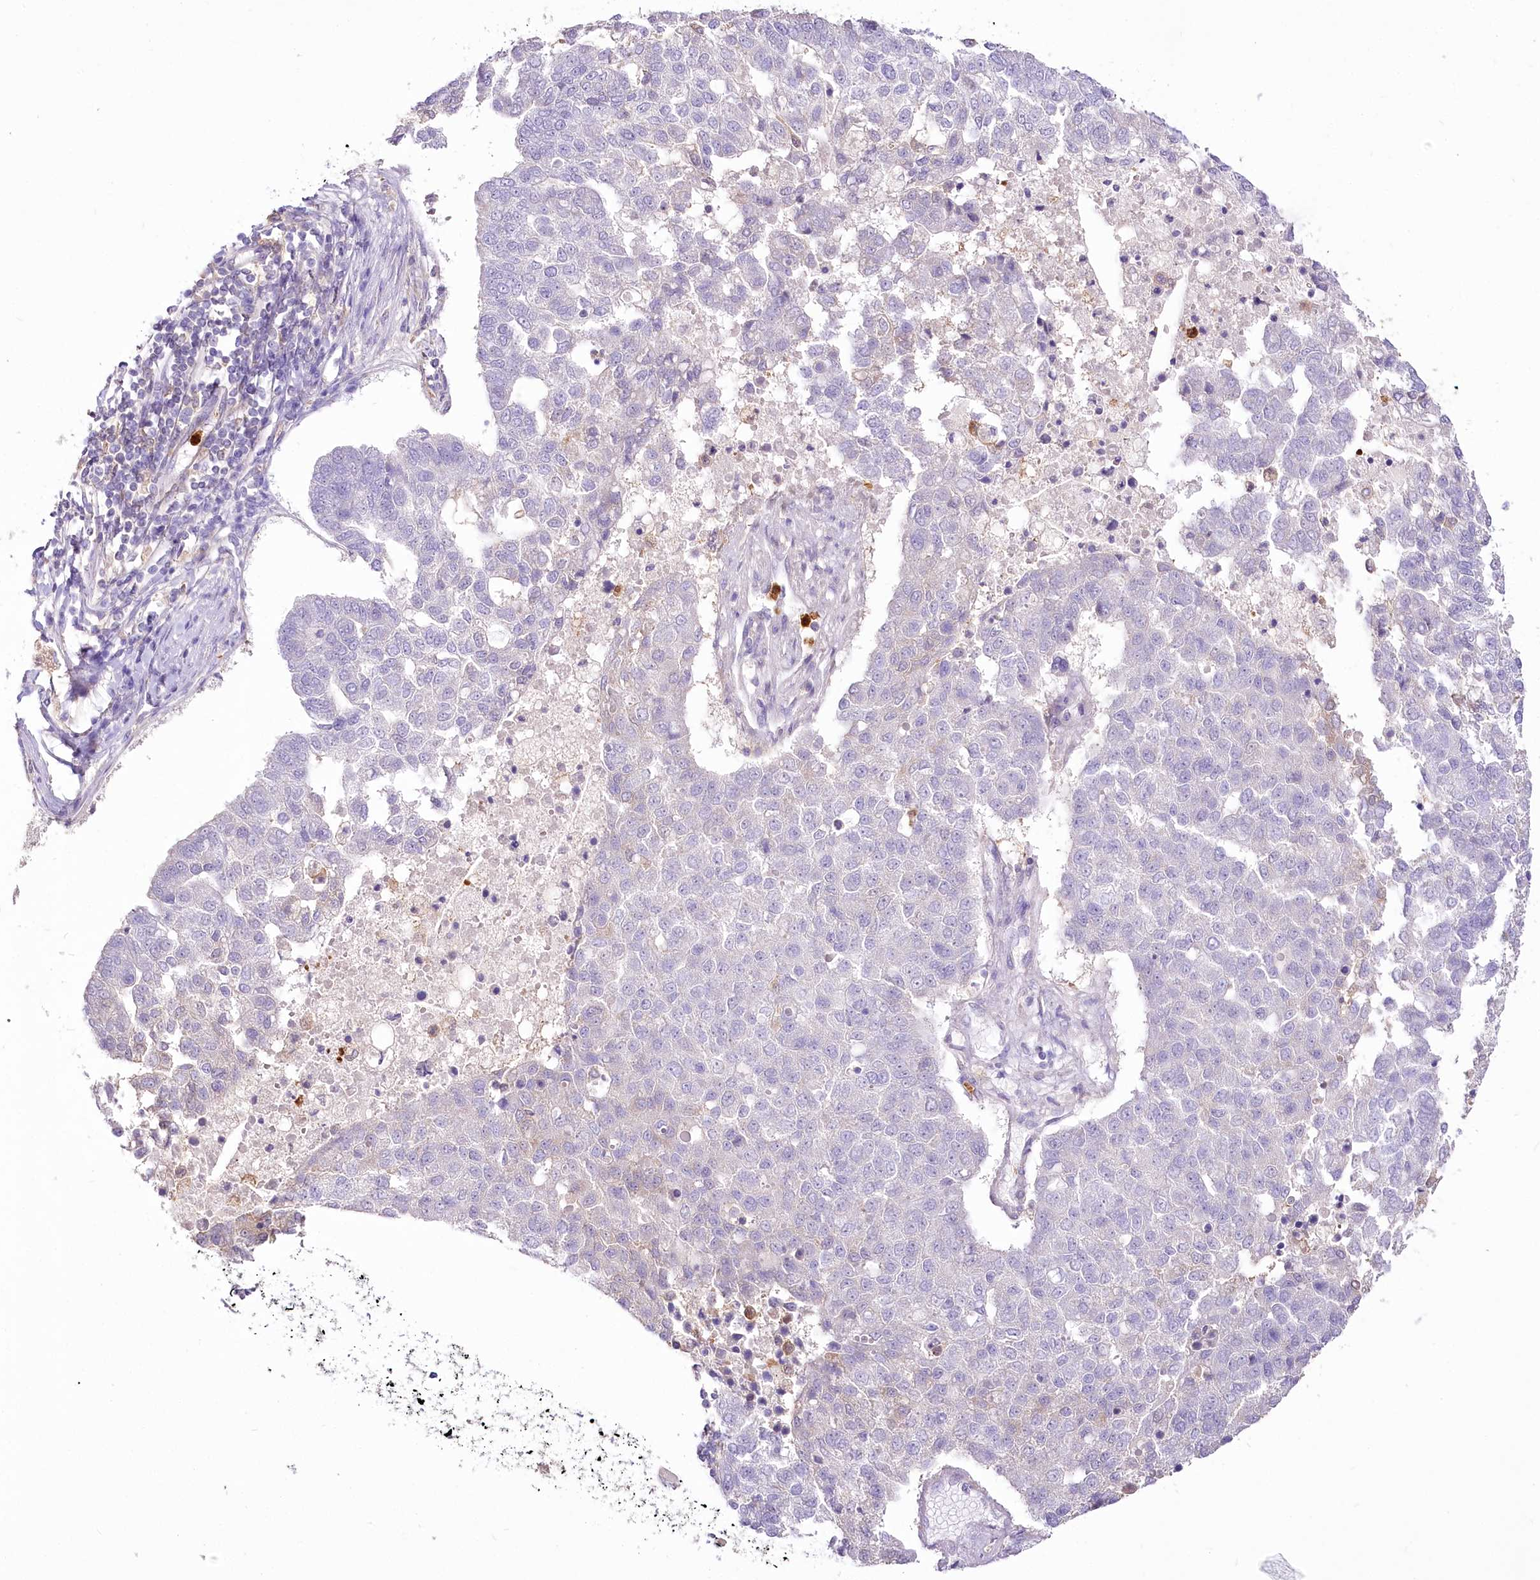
{"staining": {"intensity": "negative", "quantity": "none", "location": "none"}, "tissue": "pancreatic cancer", "cell_type": "Tumor cells", "image_type": "cancer", "snomed": [{"axis": "morphology", "description": "Adenocarcinoma, NOS"}, {"axis": "topography", "description": "Pancreas"}], "caption": "Immunohistochemistry photomicrograph of neoplastic tissue: pancreatic adenocarcinoma stained with DAB shows no significant protein positivity in tumor cells.", "gene": "DPYD", "patient": {"sex": "female", "age": 61}}